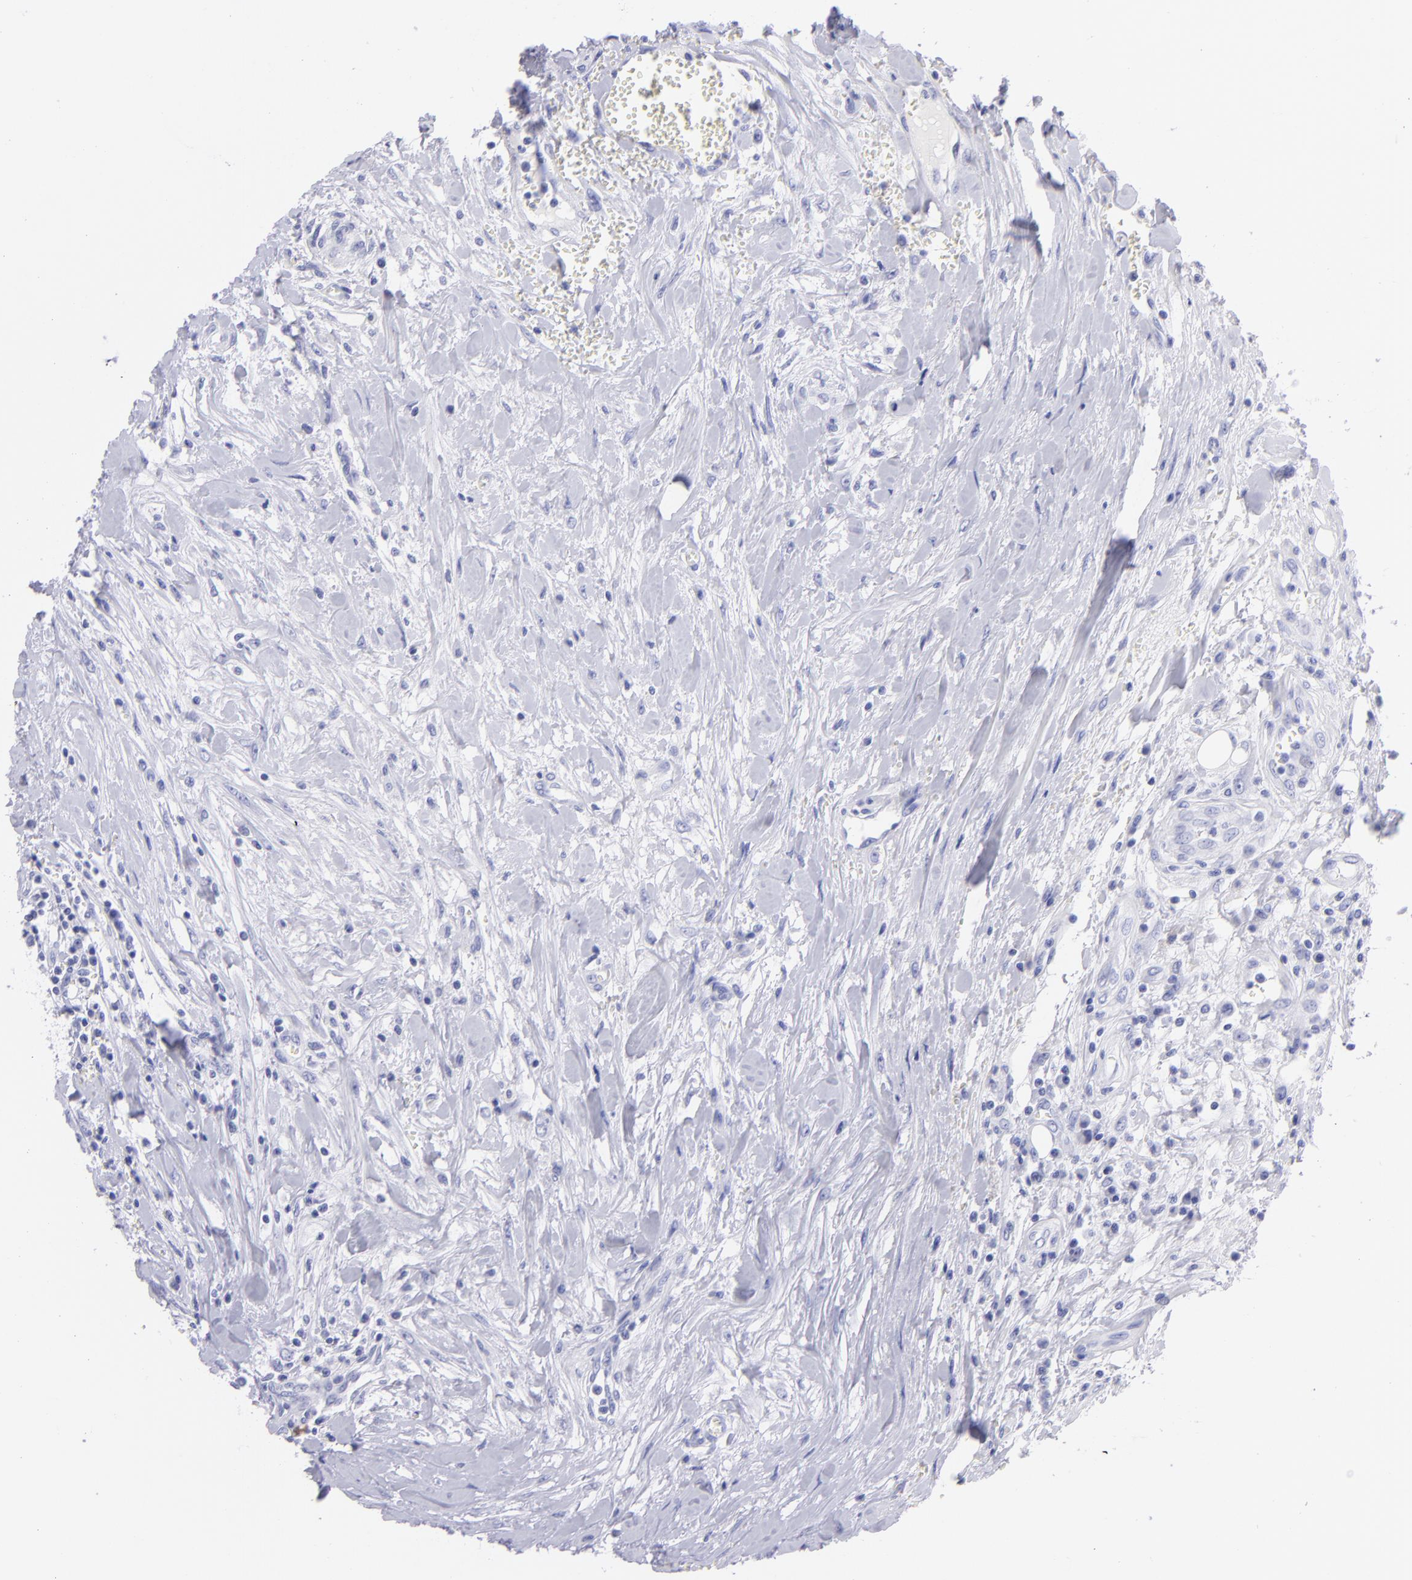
{"staining": {"intensity": "negative", "quantity": "none", "location": "none"}, "tissue": "head and neck cancer", "cell_type": "Tumor cells", "image_type": "cancer", "snomed": [{"axis": "morphology", "description": "Squamous cell carcinoma, NOS"}, {"axis": "morphology", "description": "Squamous cell carcinoma, metastatic, NOS"}, {"axis": "topography", "description": "Lymph node"}, {"axis": "topography", "description": "Salivary gland"}, {"axis": "topography", "description": "Head-Neck"}], "caption": "High magnification brightfield microscopy of head and neck cancer (metastatic squamous cell carcinoma) stained with DAB (brown) and counterstained with hematoxylin (blue): tumor cells show no significant expression. Nuclei are stained in blue.", "gene": "CNP", "patient": {"sex": "female", "age": 74}}